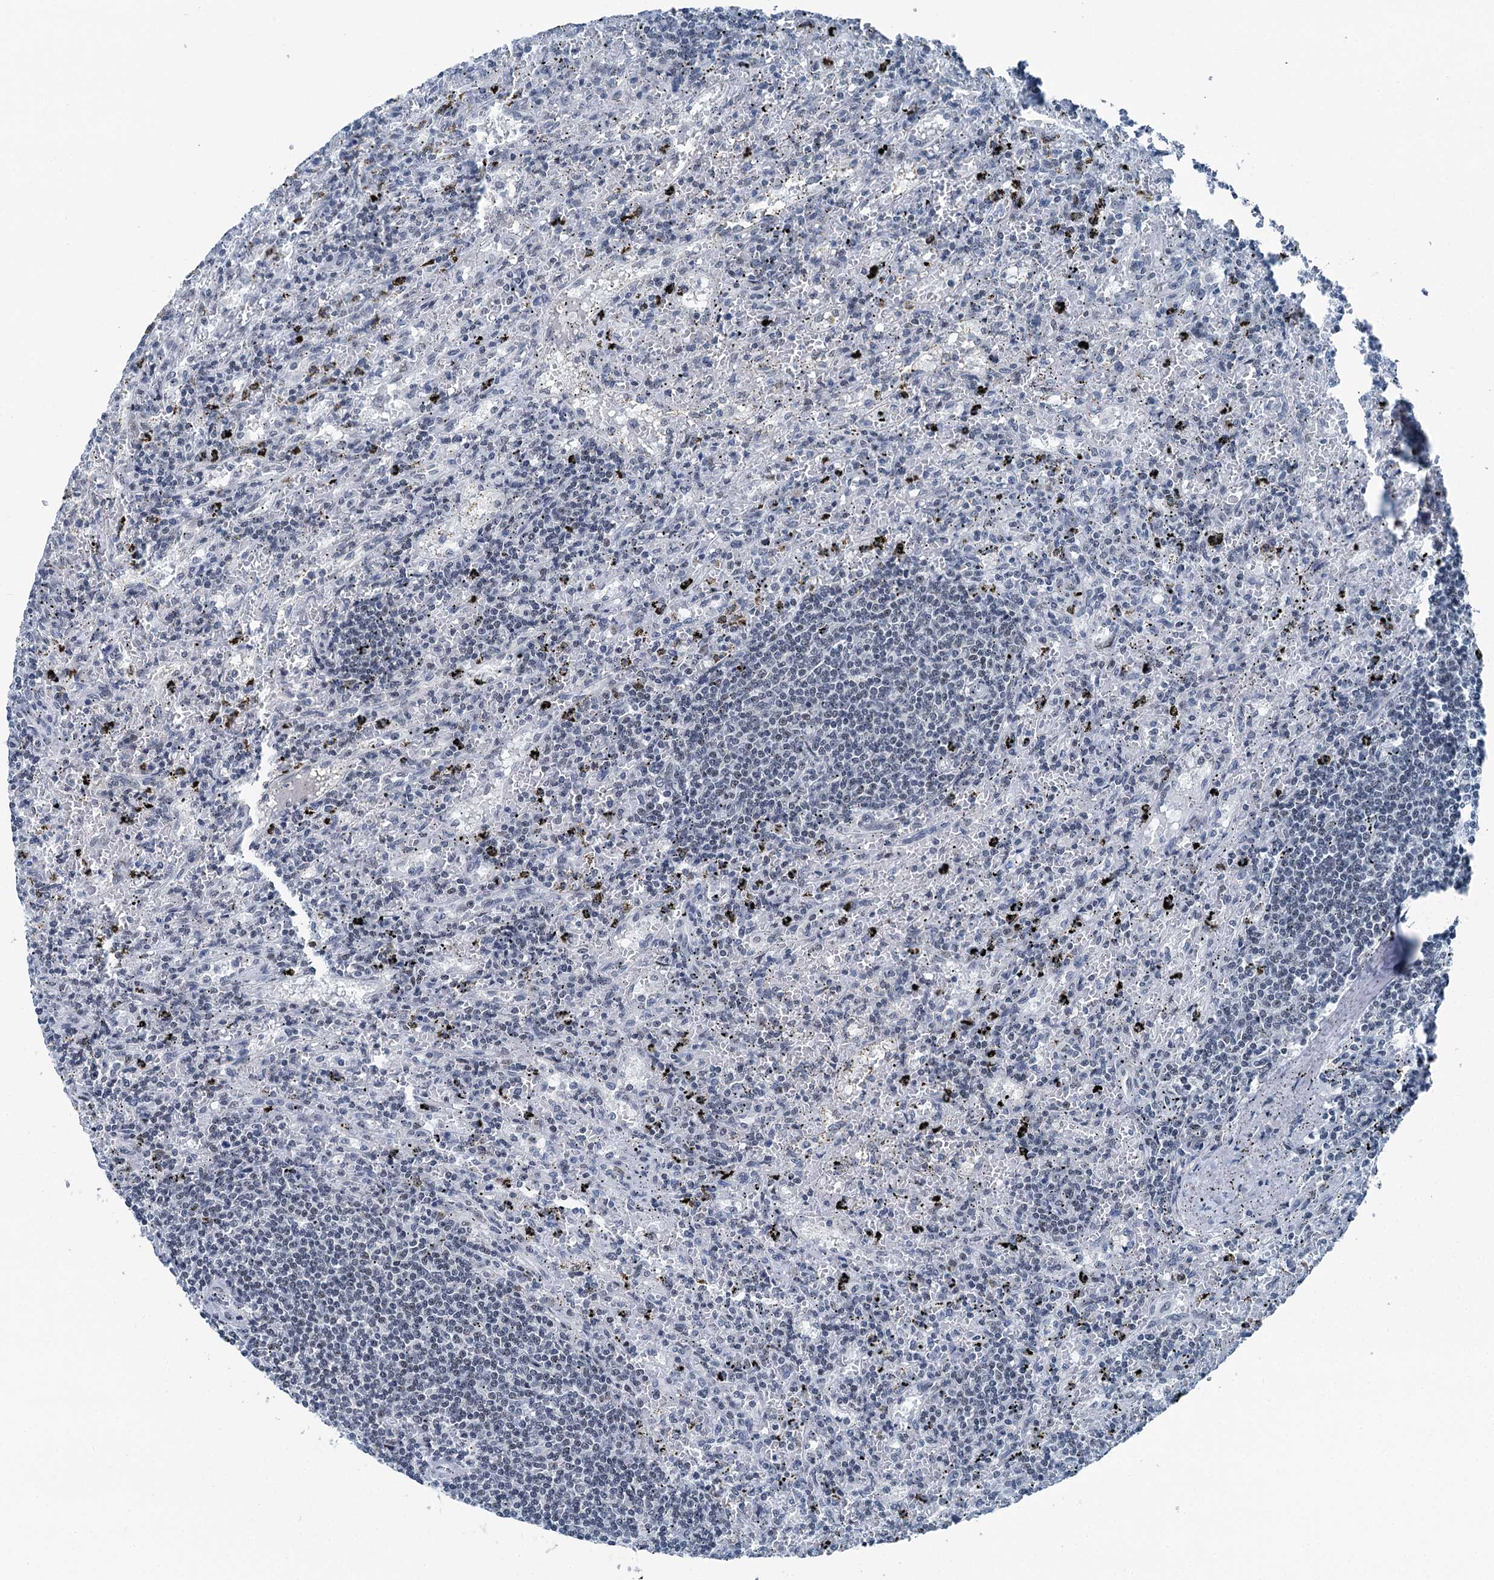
{"staining": {"intensity": "negative", "quantity": "none", "location": "none"}, "tissue": "lymphoma", "cell_type": "Tumor cells", "image_type": "cancer", "snomed": [{"axis": "morphology", "description": "Malignant lymphoma, non-Hodgkin's type, Low grade"}, {"axis": "topography", "description": "Spleen"}], "caption": "A high-resolution photomicrograph shows immunohistochemistry (IHC) staining of low-grade malignant lymphoma, non-Hodgkin's type, which reveals no significant expression in tumor cells.", "gene": "TRPT1", "patient": {"sex": "male", "age": 76}}